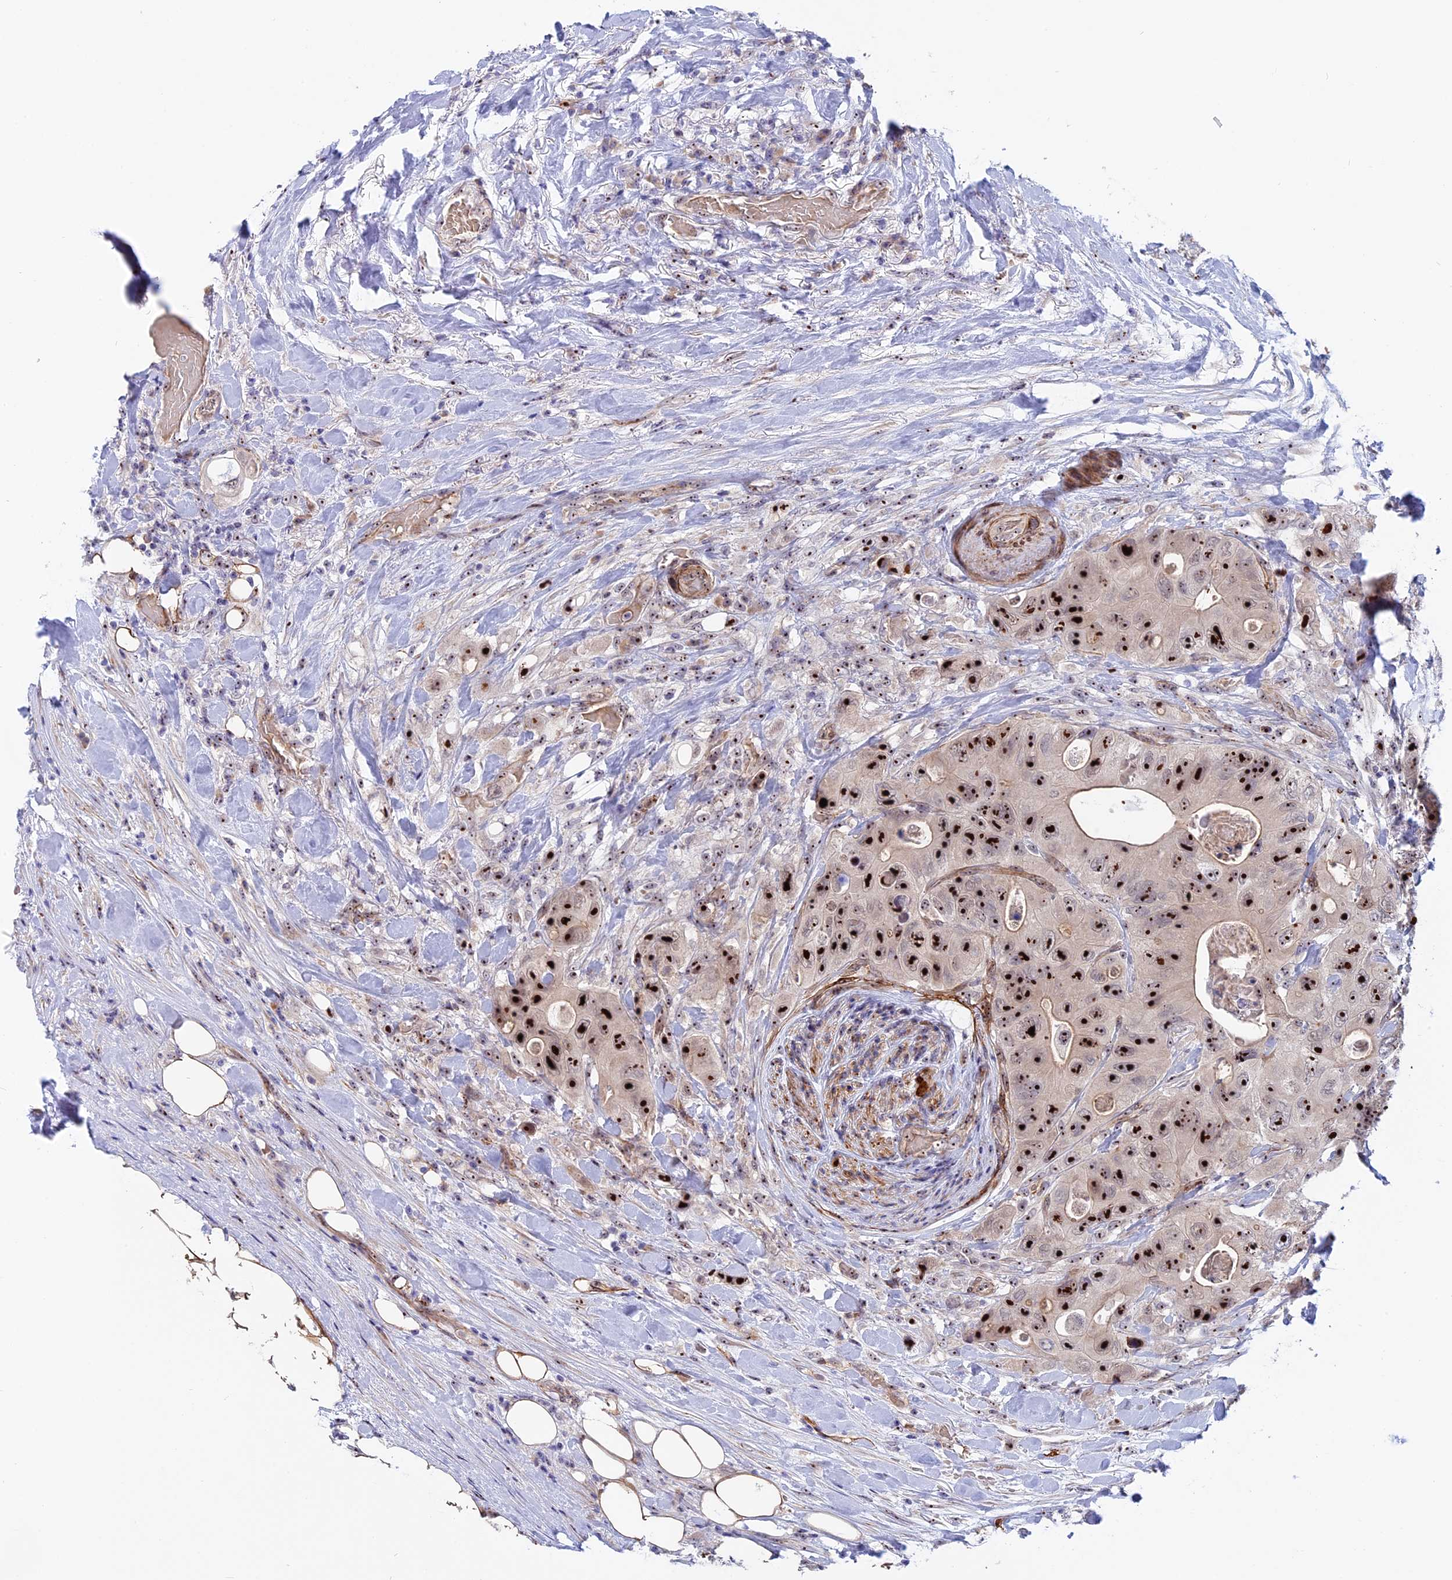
{"staining": {"intensity": "strong", "quantity": ">75%", "location": "nuclear"}, "tissue": "colorectal cancer", "cell_type": "Tumor cells", "image_type": "cancer", "snomed": [{"axis": "morphology", "description": "Adenocarcinoma, NOS"}, {"axis": "topography", "description": "Colon"}], "caption": "Colorectal adenocarcinoma stained with DAB IHC shows high levels of strong nuclear expression in approximately >75% of tumor cells. The staining is performed using DAB (3,3'-diaminobenzidine) brown chromogen to label protein expression. The nuclei are counter-stained blue using hematoxylin.", "gene": "DBNDD1", "patient": {"sex": "female", "age": 46}}